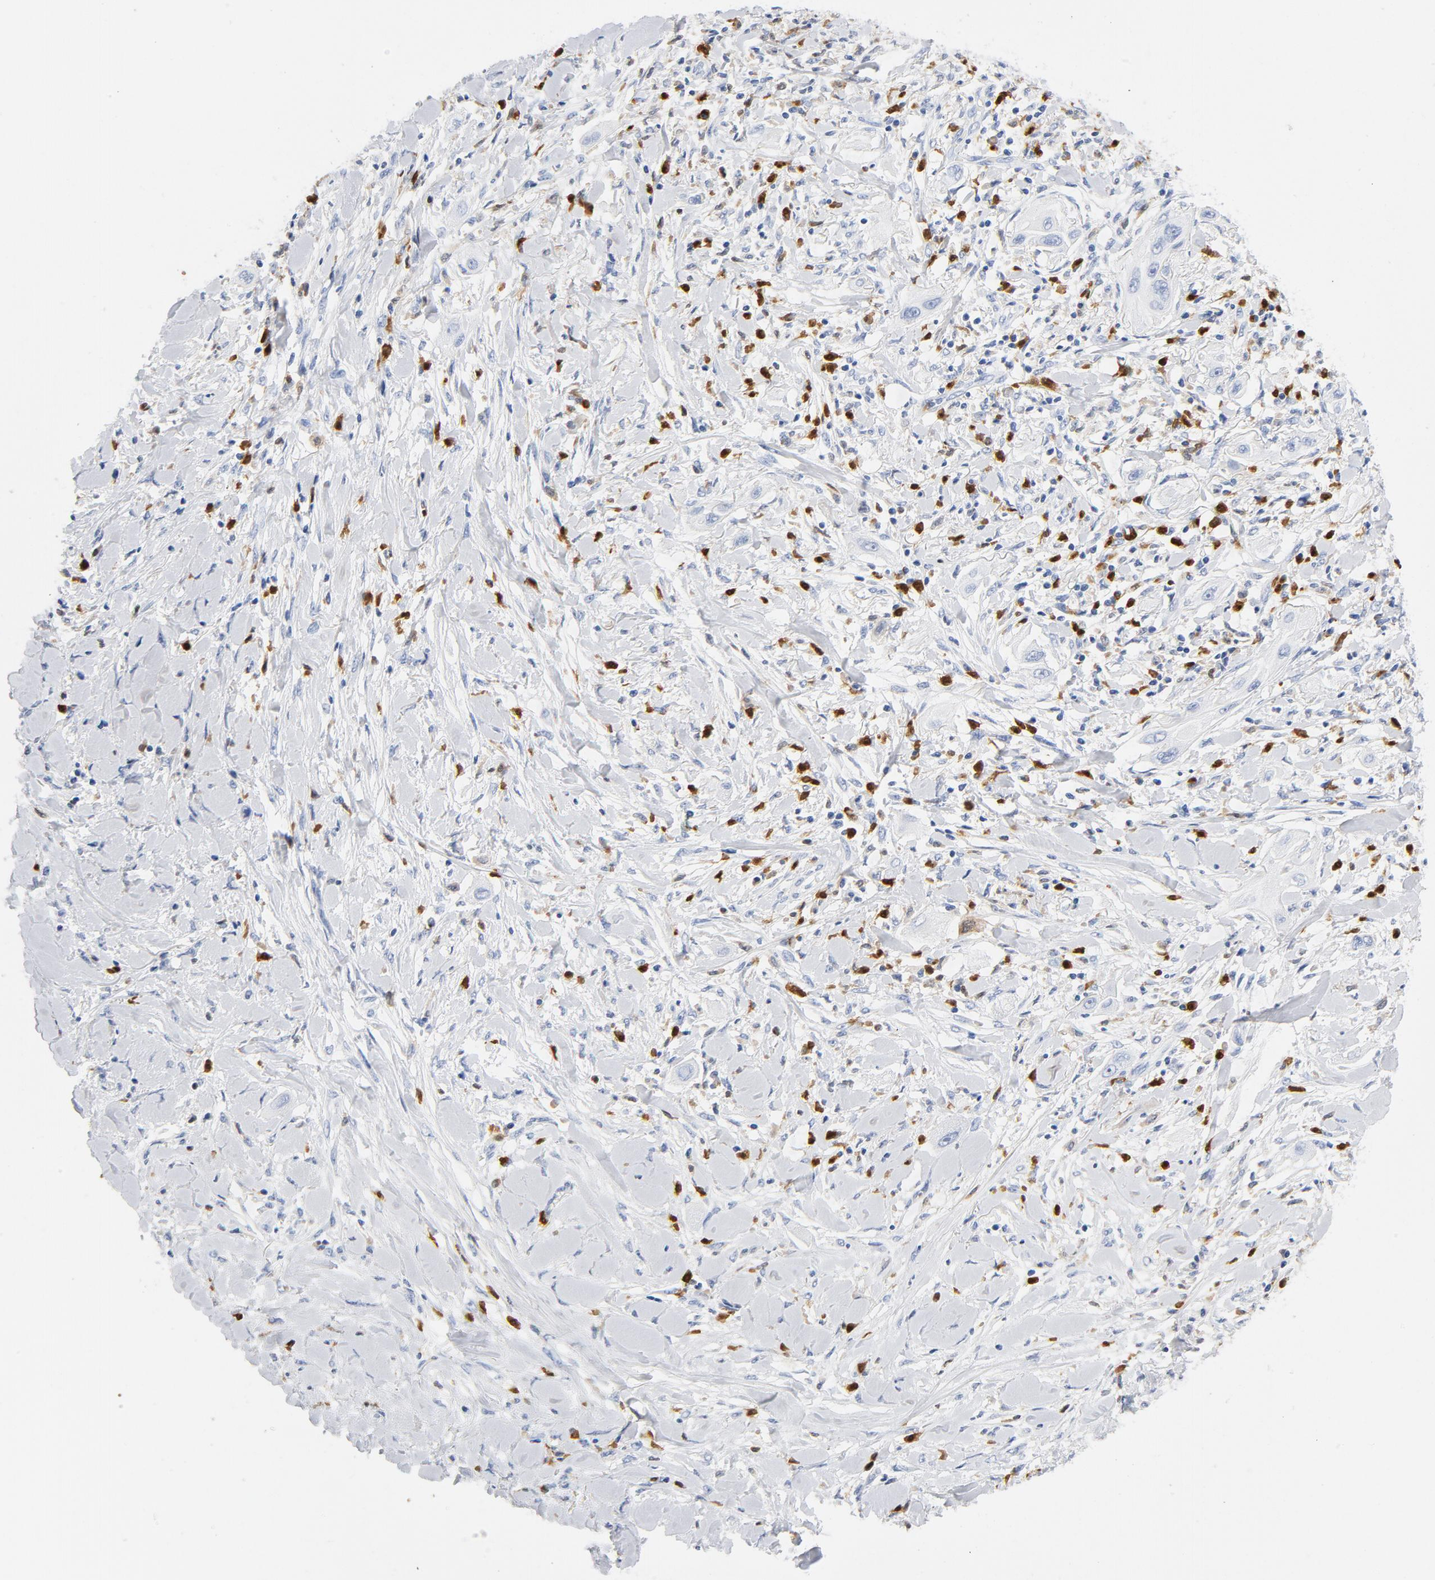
{"staining": {"intensity": "negative", "quantity": "none", "location": "none"}, "tissue": "lung cancer", "cell_type": "Tumor cells", "image_type": "cancer", "snomed": [{"axis": "morphology", "description": "Squamous cell carcinoma, NOS"}, {"axis": "topography", "description": "Lung"}], "caption": "There is no significant expression in tumor cells of lung cancer (squamous cell carcinoma).", "gene": "NCF1", "patient": {"sex": "female", "age": 47}}